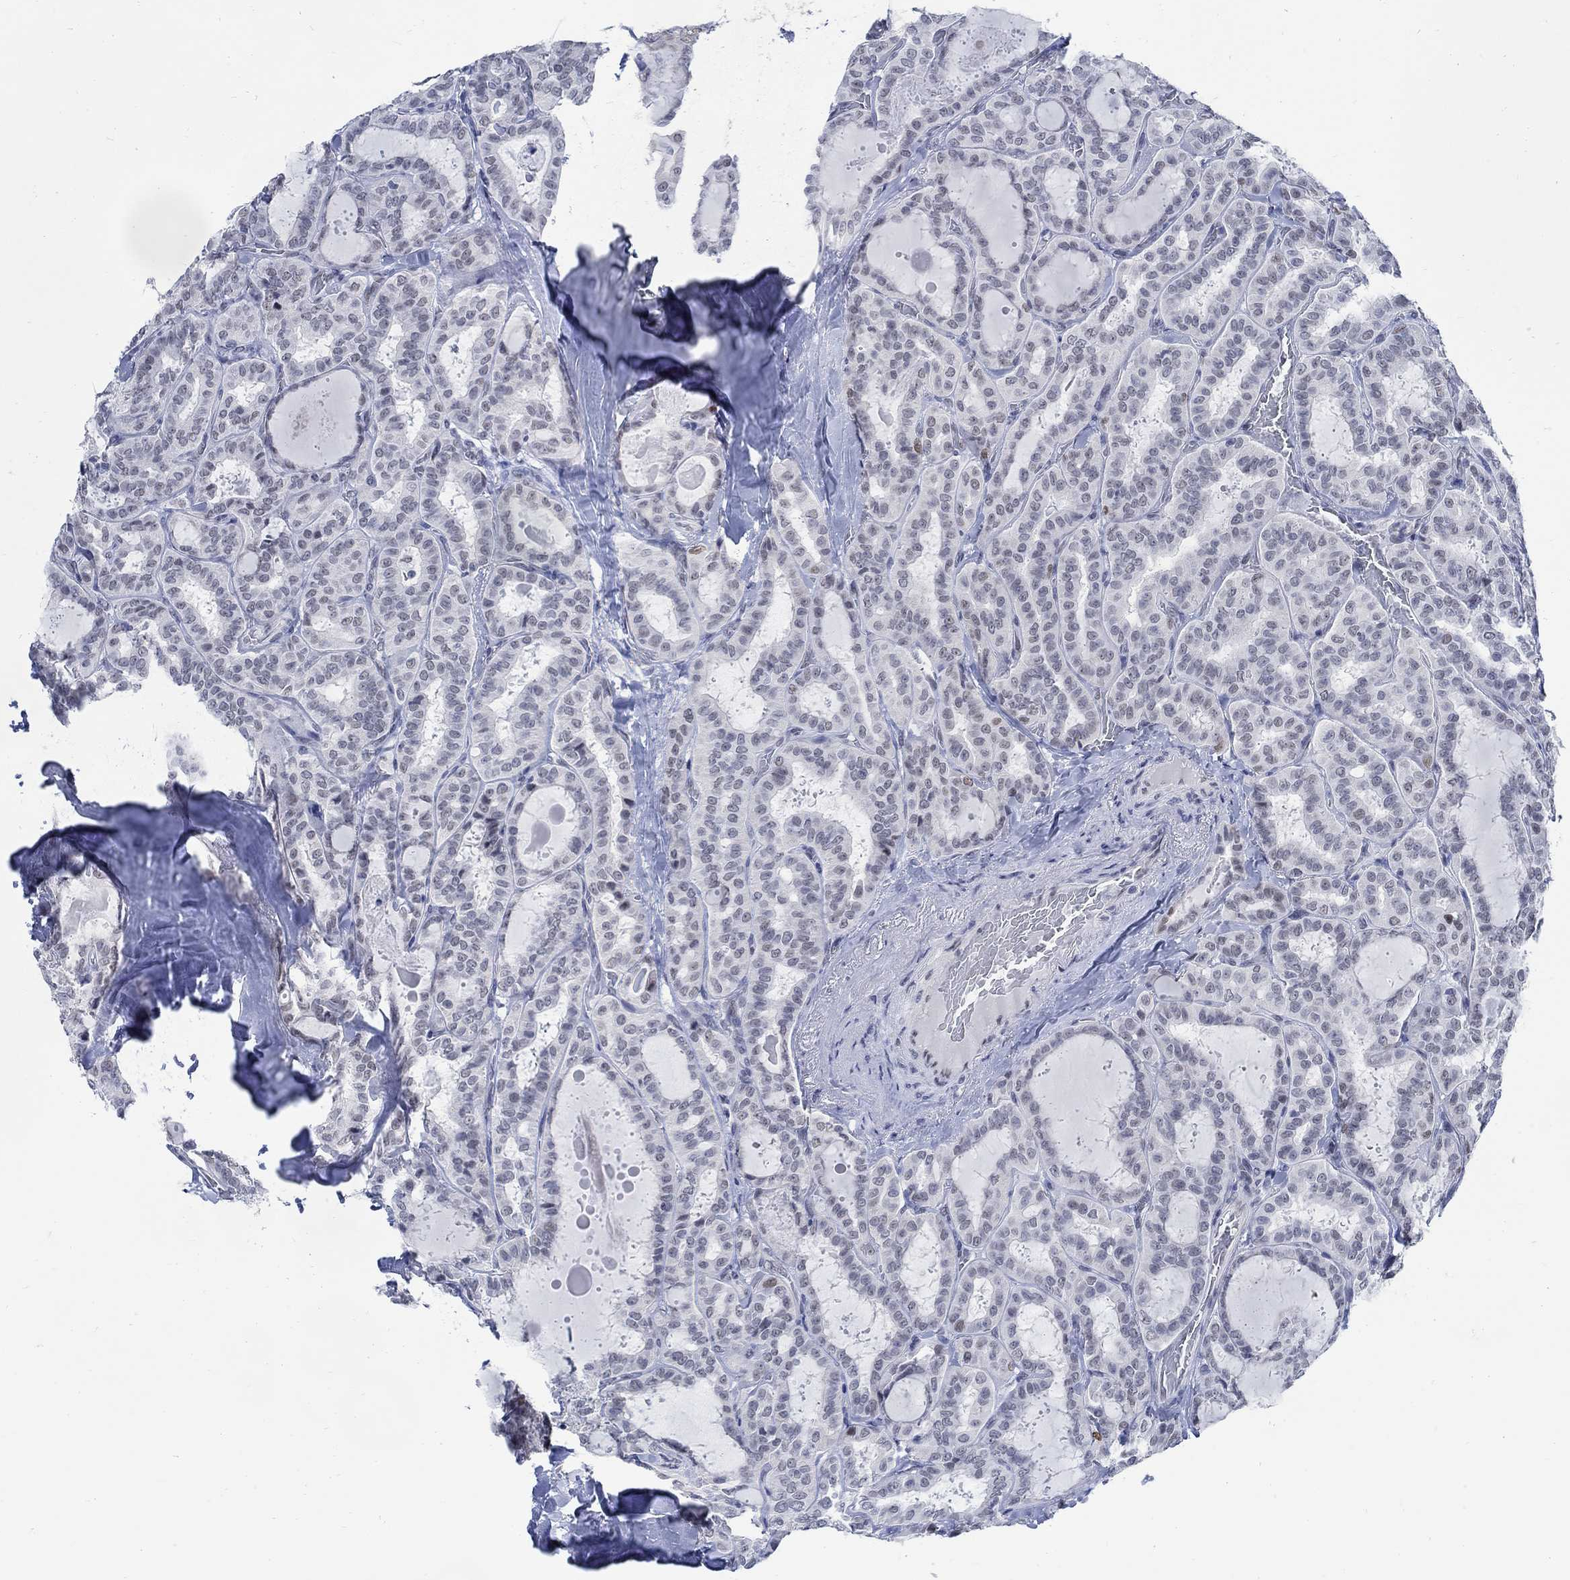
{"staining": {"intensity": "weak", "quantity": "<25%", "location": "nuclear"}, "tissue": "thyroid cancer", "cell_type": "Tumor cells", "image_type": "cancer", "snomed": [{"axis": "morphology", "description": "Papillary adenocarcinoma, NOS"}, {"axis": "topography", "description": "Thyroid gland"}], "caption": "Histopathology image shows no protein positivity in tumor cells of thyroid cancer (papillary adenocarcinoma) tissue.", "gene": "DLK1", "patient": {"sex": "female", "age": 39}}